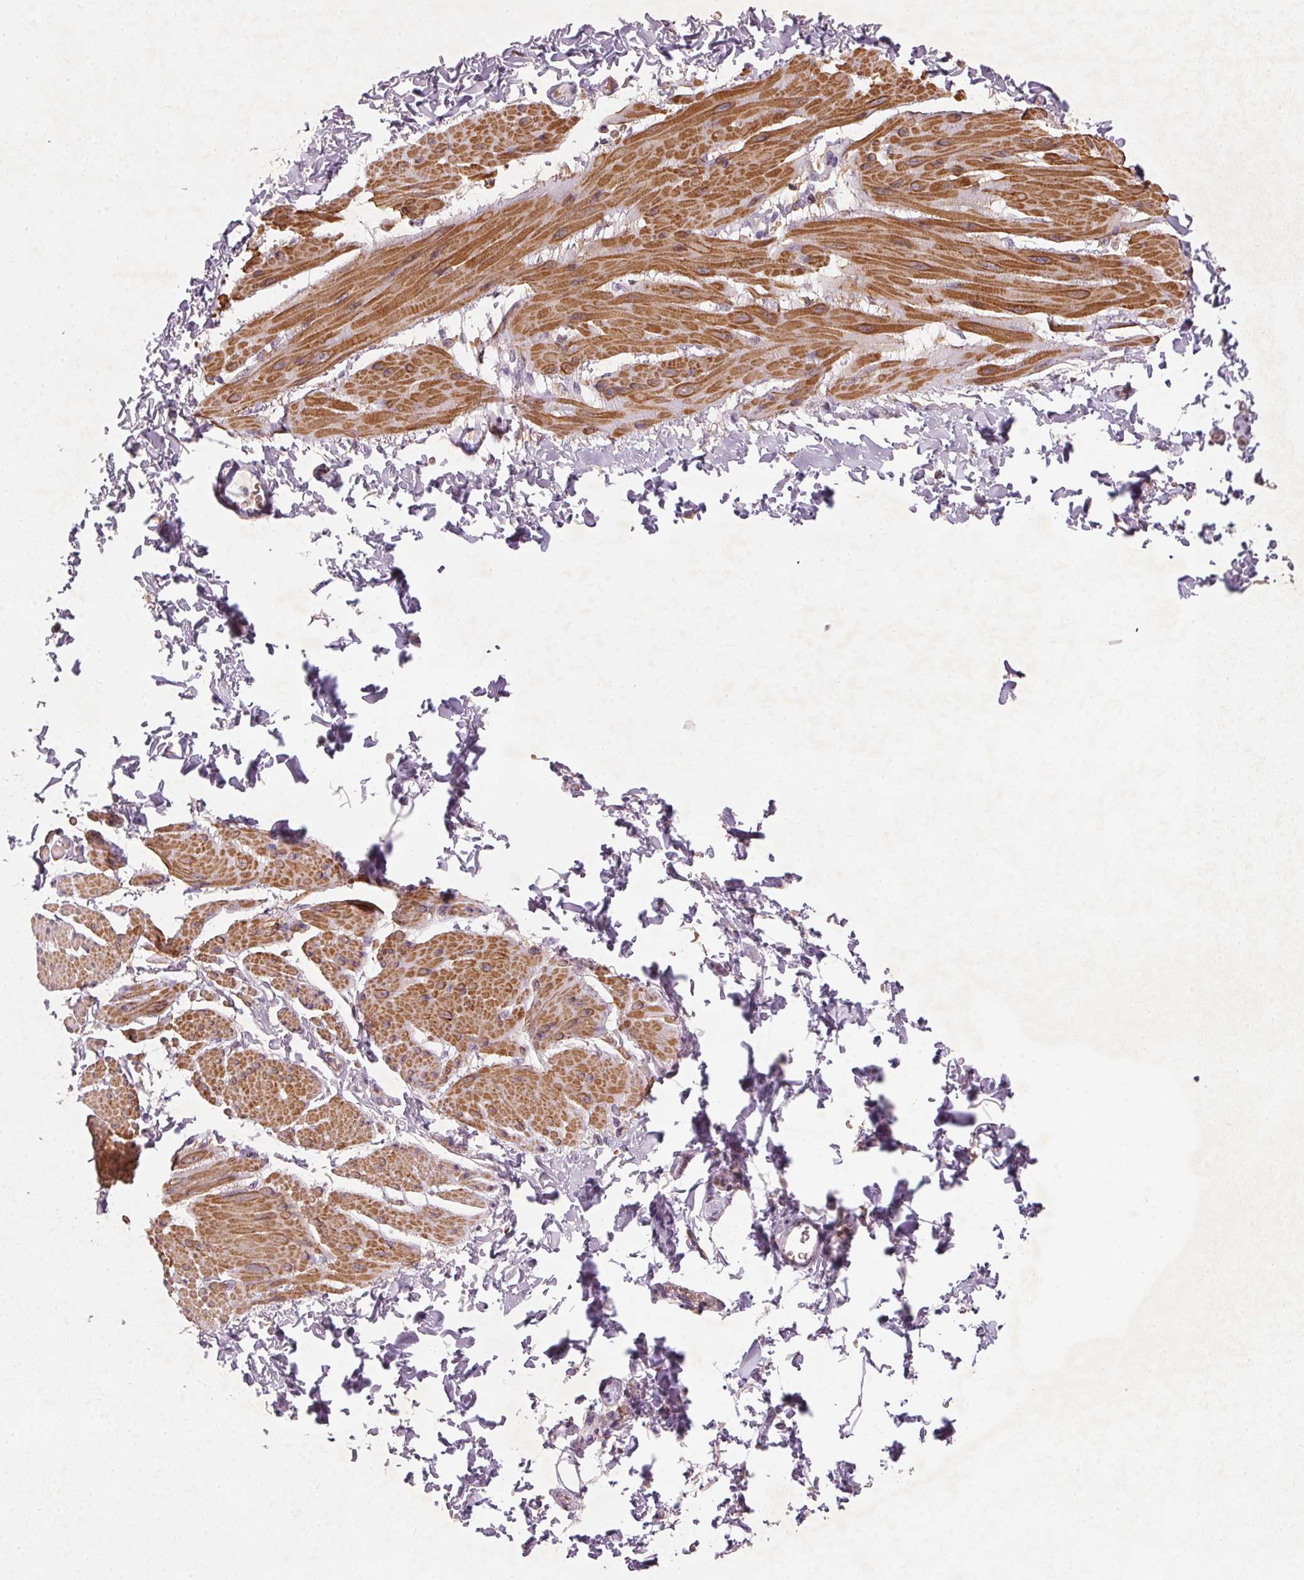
{"staining": {"intensity": "negative", "quantity": "none", "location": "none"}, "tissue": "adipose tissue", "cell_type": "Adipocytes", "image_type": "normal", "snomed": [{"axis": "morphology", "description": "Normal tissue, NOS"}, {"axis": "topography", "description": "Prostate"}, {"axis": "topography", "description": "Peripheral nerve tissue"}], "caption": "The image shows no staining of adipocytes in unremarkable adipose tissue.", "gene": "KCNK15", "patient": {"sex": "male", "age": 55}}